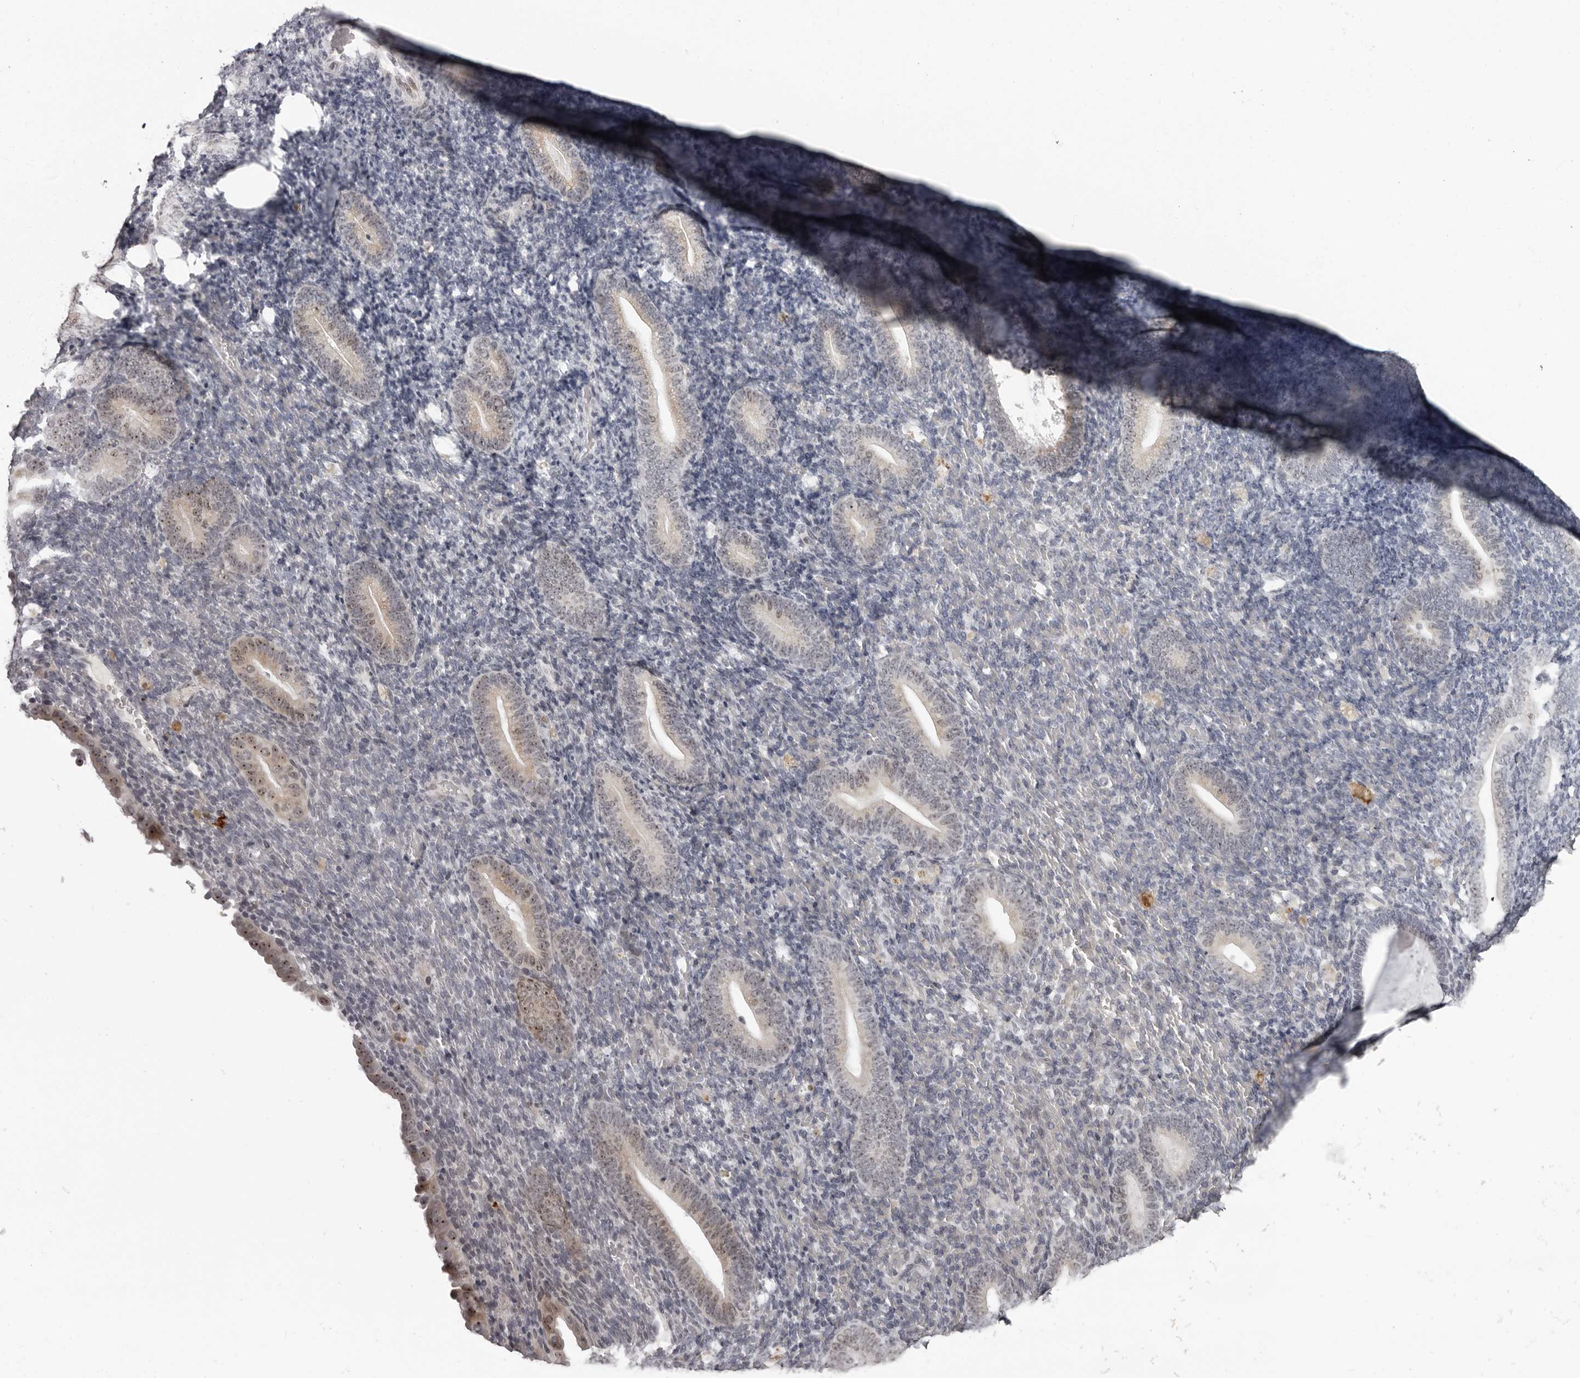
{"staining": {"intensity": "negative", "quantity": "none", "location": "none"}, "tissue": "endometrium", "cell_type": "Cells in endometrial stroma", "image_type": "normal", "snomed": [{"axis": "morphology", "description": "Normal tissue, NOS"}, {"axis": "topography", "description": "Endometrium"}], "caption": "Immunohistochemistry histopathology image of unremarkable endometrium: human endometrium stained with DAB displays no significant protein staining in cells in endometrial stroma. Nuclei are stained in blue.", "gene": "HELZ", "patient": {"sex": "female", "age": 51}}